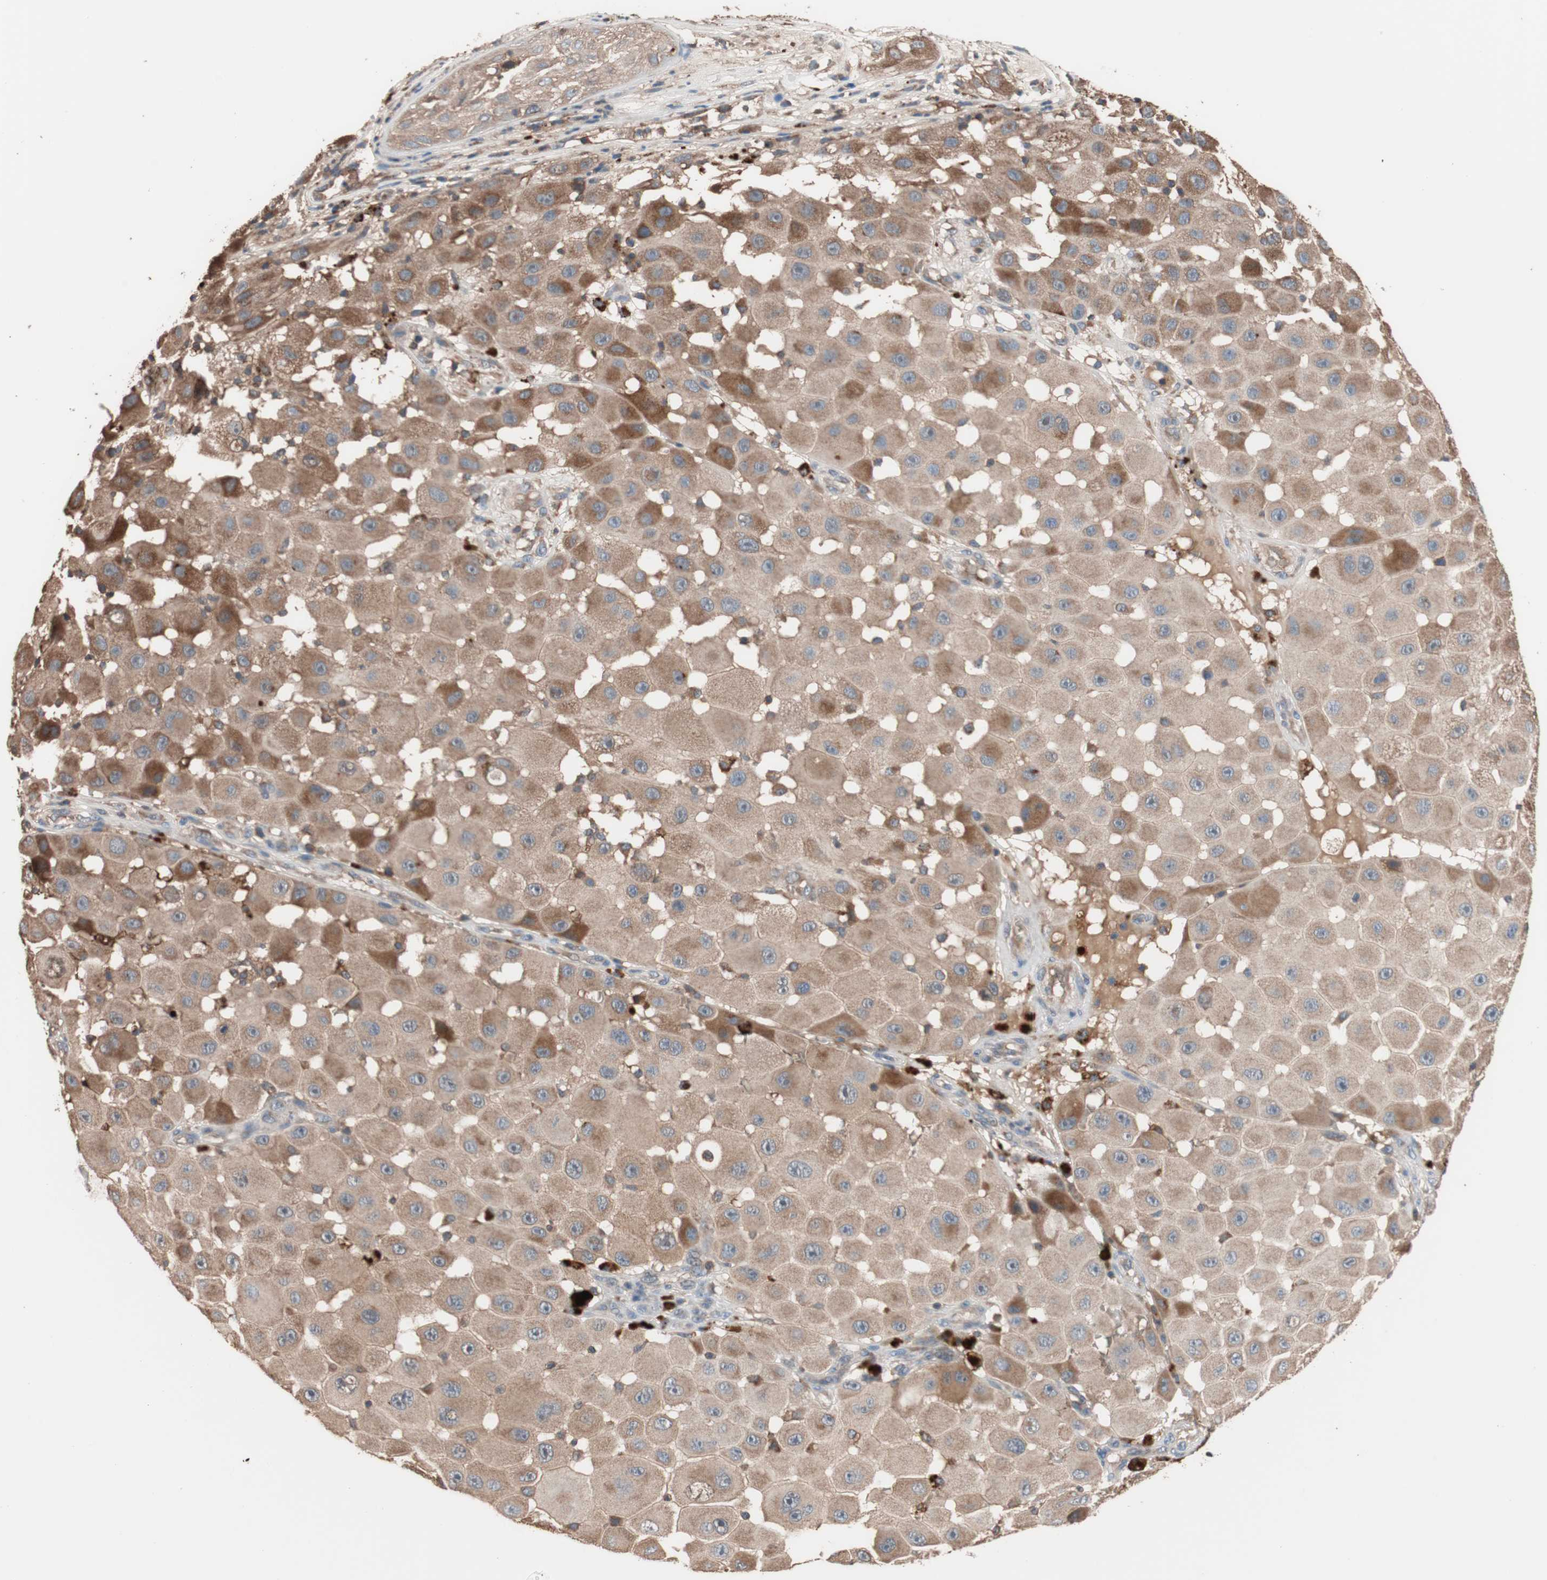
{"staining": {"intensity": "moderate", "quantity": ">75%", "location": "cytoplasmic/membranous"}, "tissue": "melanoma", "cell_type": "Tumor cells", "image_type": "cancer", "snomed": [{"axis": "morphology", "description": "Malignant melanoma, NOS"}, {"axis": "topography", "description": "Skin"}], "caption": "Melanoma stained for a protein (brown) exhibits moderate cytoplasmic/membranous positive staining in approximately >75% of tumor cells.", "gene": "GLYCTK", "patient": {"sex": "female", "age": 81}}